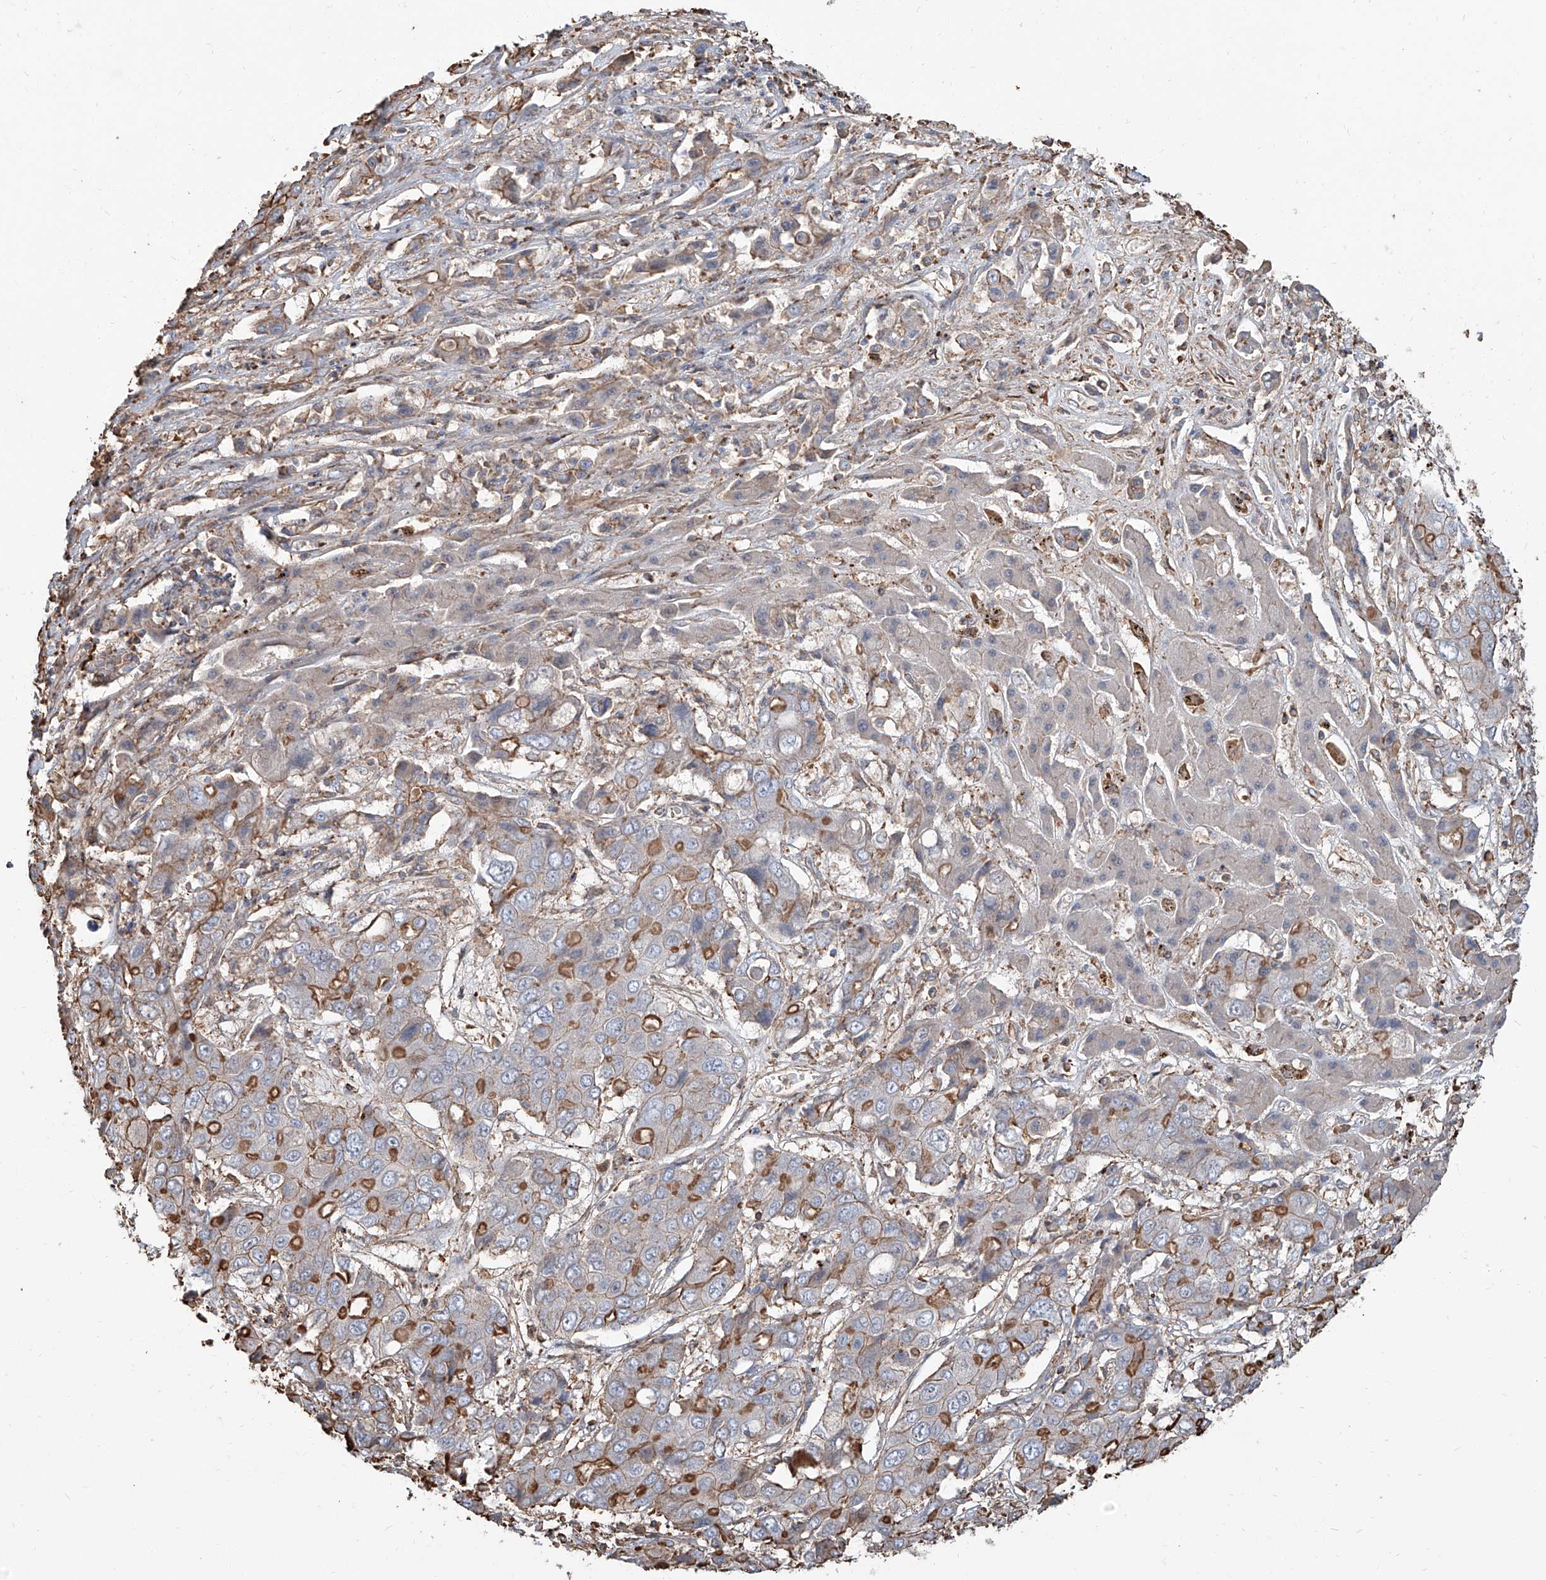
{"staining": {"intensity": "moderate", "quantity": "<25%", "location": "cytoplasmic/membranous"}, "tissue": "liver cancer", "cell_type": "Tumor cells", "image_type": "cancer", "snomed": [{"axis": "morphology", "description": "Cholangiocarcinoma"}, {"axis": "topography", "description": "Liver"}], "caption": "Immunohistochemical staining of human liver cancer (cholangiocarcinoma) displays moderate cytoplasmic/membranous protein positivity in about <25% of tumor cells.", "gene": "PIEZO2", "patient": {"sex": "male", "age": 67}}